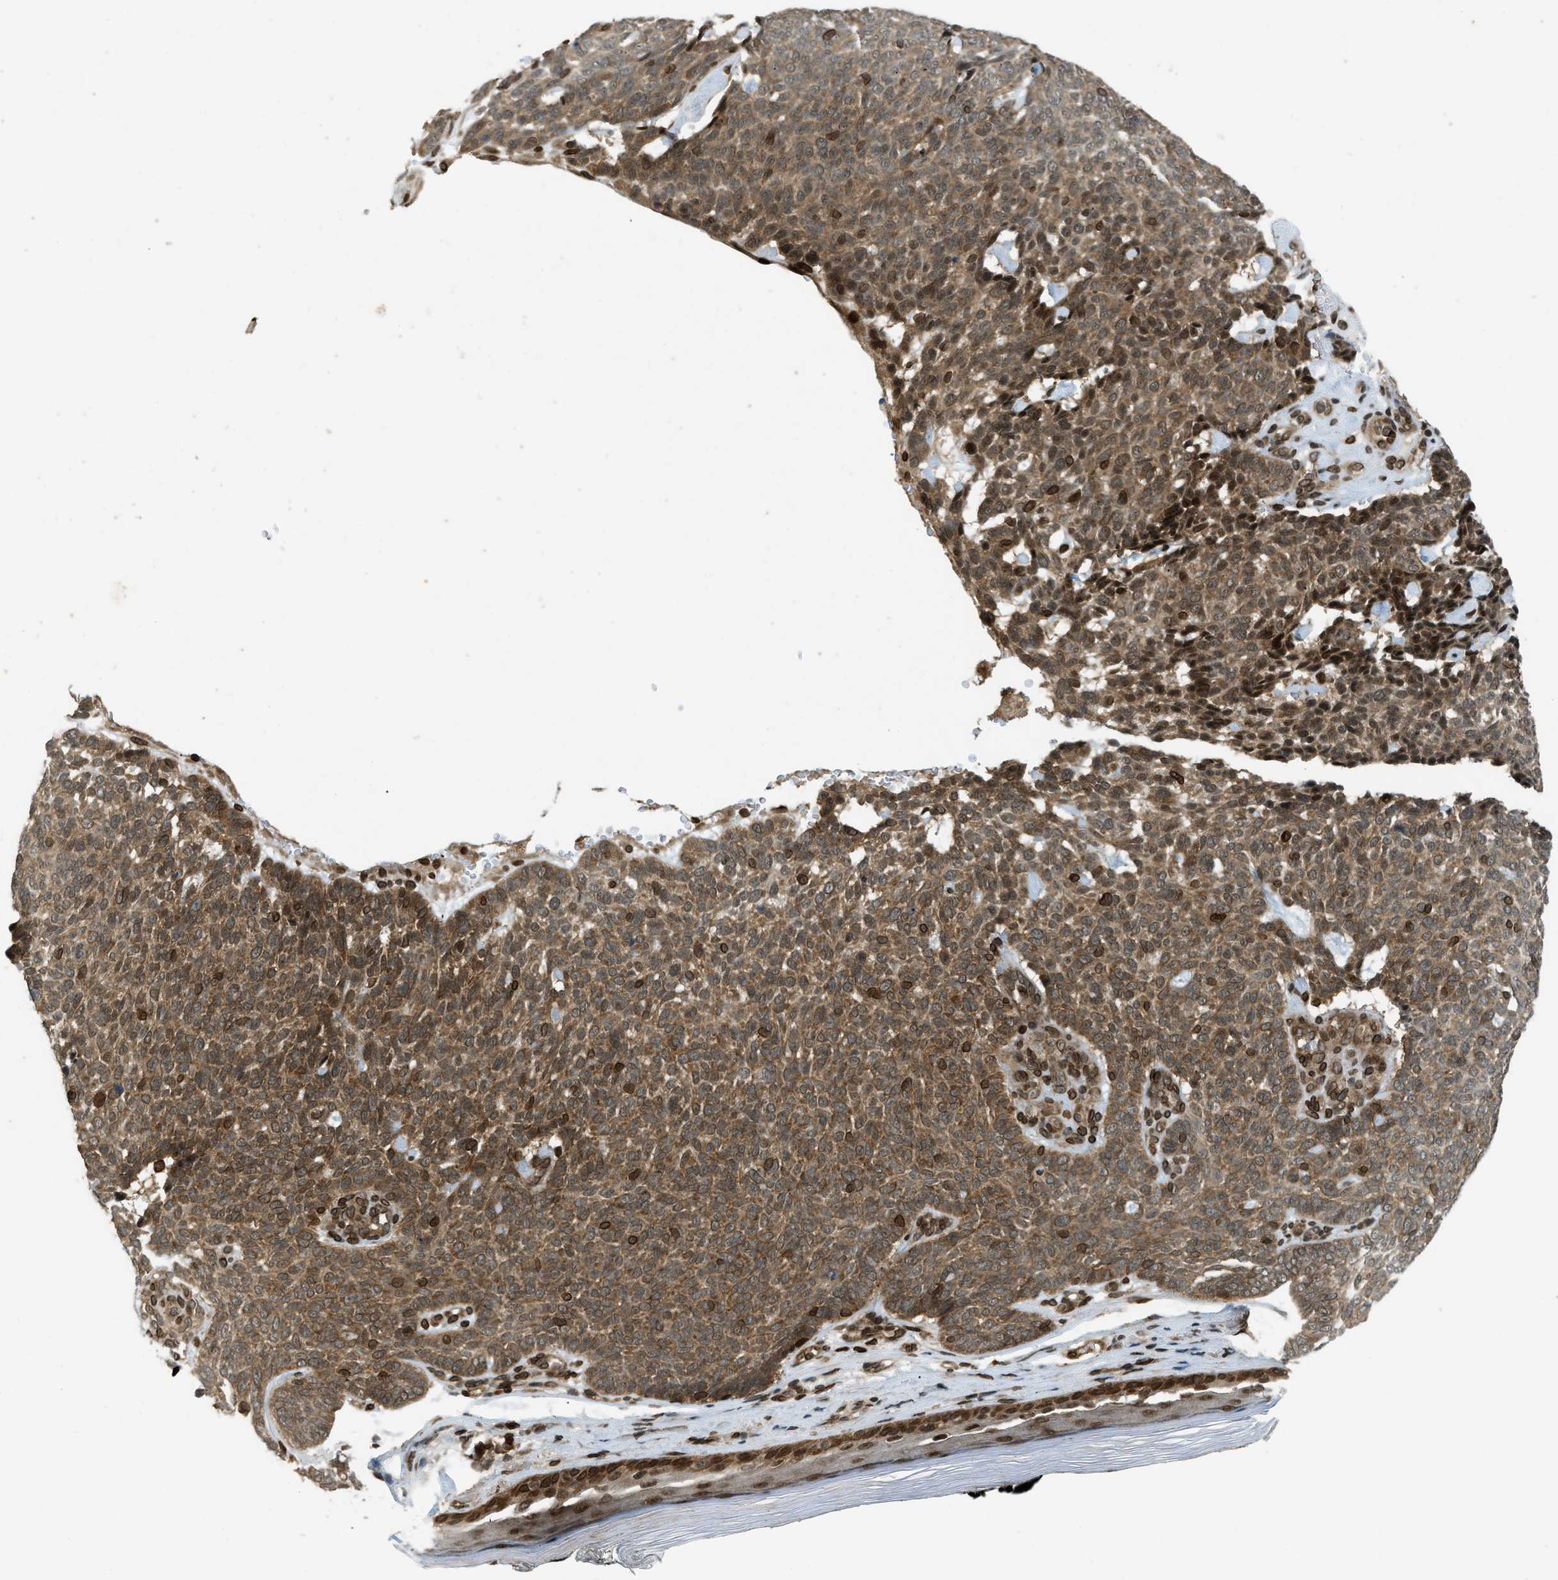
{"staining": {"intensity": "moderate", "quantity": ">75%", "location": "cytoplasmic/membranous,nuclear"}, "tissue": "skin cancer", "cell_type": "Tumor cells", "image_type": "cancer", "snomed": [{"axis": "morphology", "description": "Basal cell carcinoma"}, {"axis": "topography", "description": "Skin"}], "caption": "This is an image of immunohistochemistry (IHC) staining of skin cancer (basal cell carcinoma), which shows moderate staining in the cytoplasmic/membranous and nuclear of tumor cells.", "gene": "SYNE1", "patient": {"sex": "male", "age": 61}}